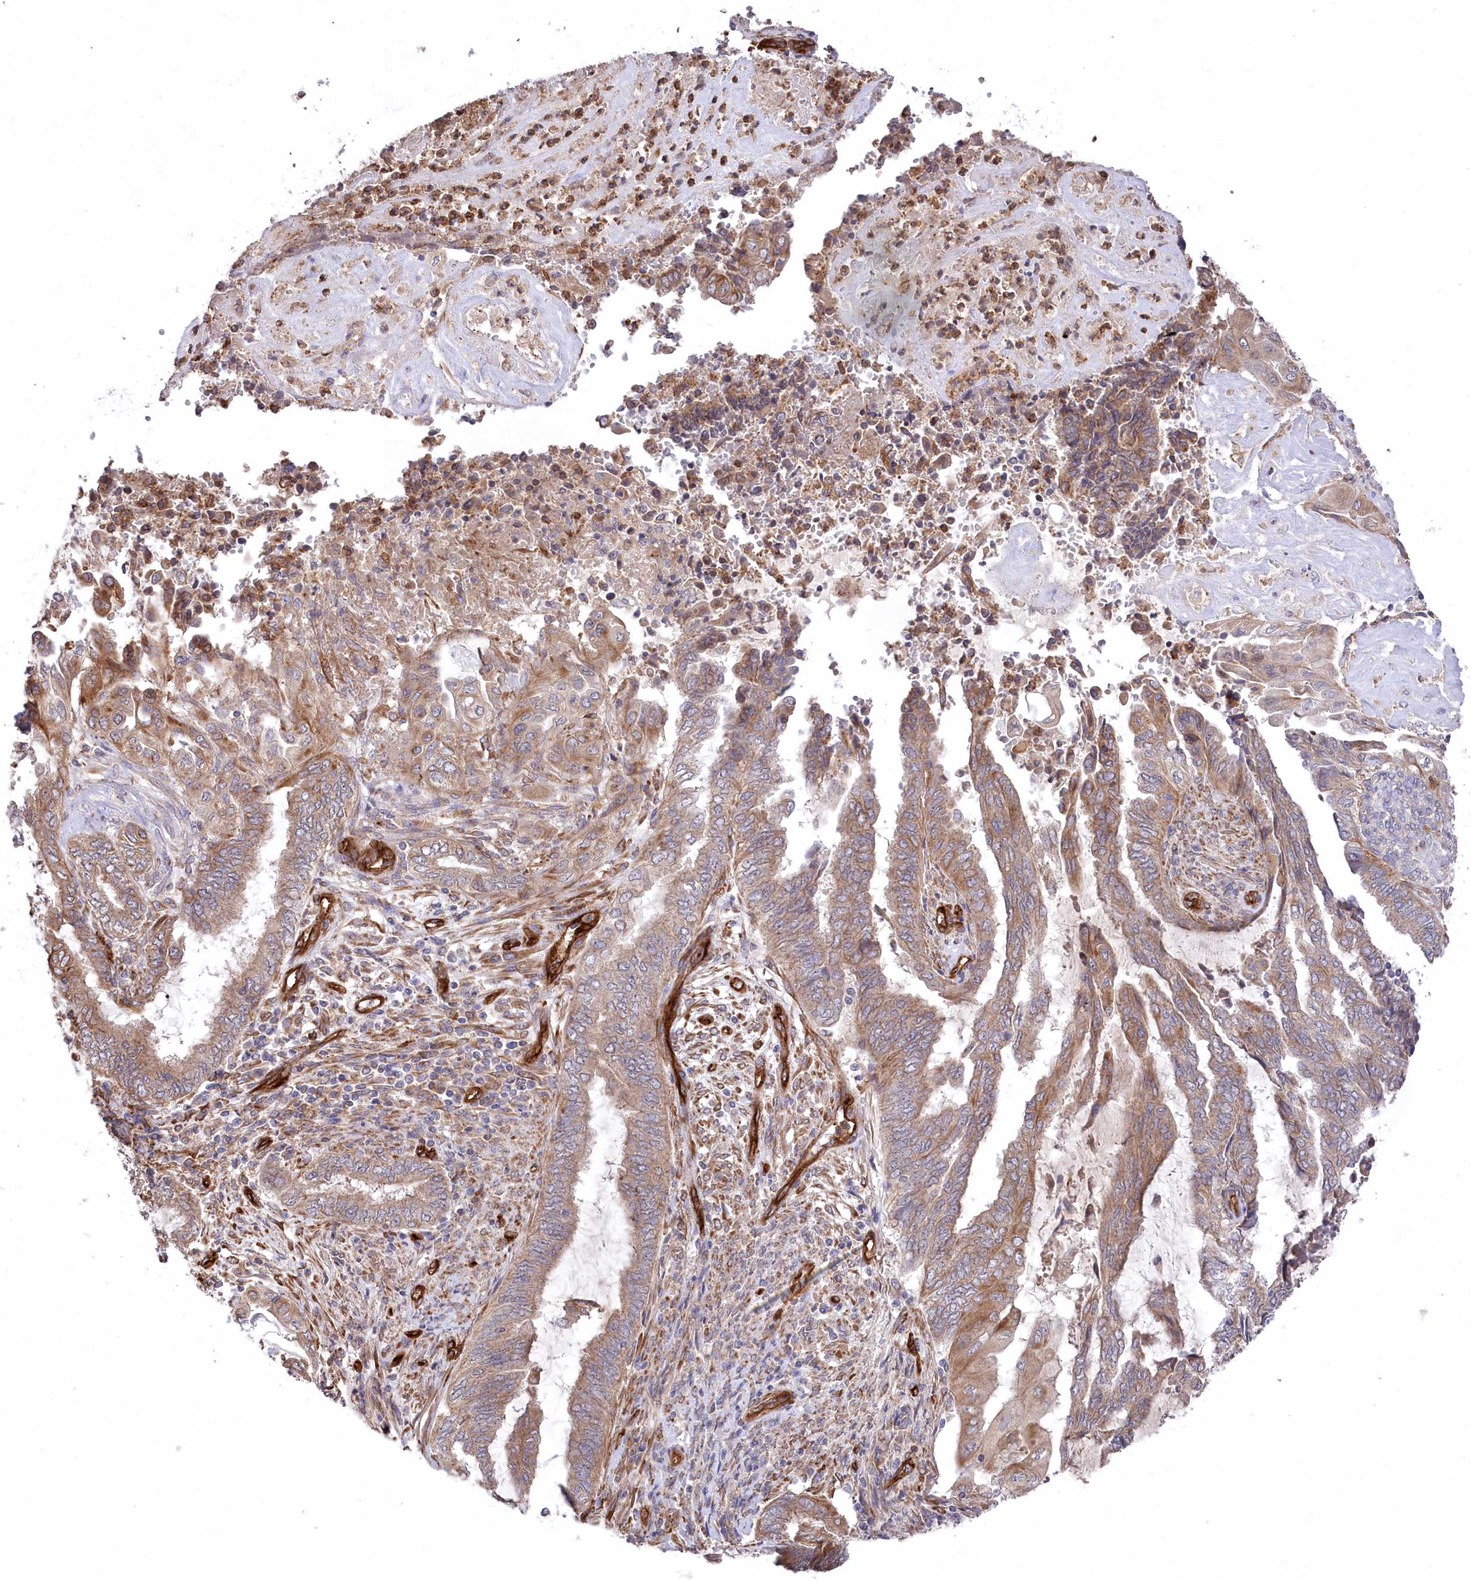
{"staining": {"intensity": "moderate", "quantity": ">75%", "location": "cytoplasmic/membranous"}, "tissue": "endometrial cancer", "cell_type": "Tumor cells", "image_type": "cancer", "snomed": [{"axis": "morphology", "description": "Adenocarcinoma, NOS"}, {"axis": "topography", "description": "Uterus"}, {"axis": "topography", "description": "Endometrium"}], "caption": "Immunohistochemistry image of human endometrial adenocarcinoma stained for a protein (brown), which demonstrates medium levels of moderate cytoplasmic/membranous positivity in approximately >75% of tumor cells.", "gene": "MTPAP", "patient": {"sex": "female", "age": 70}}